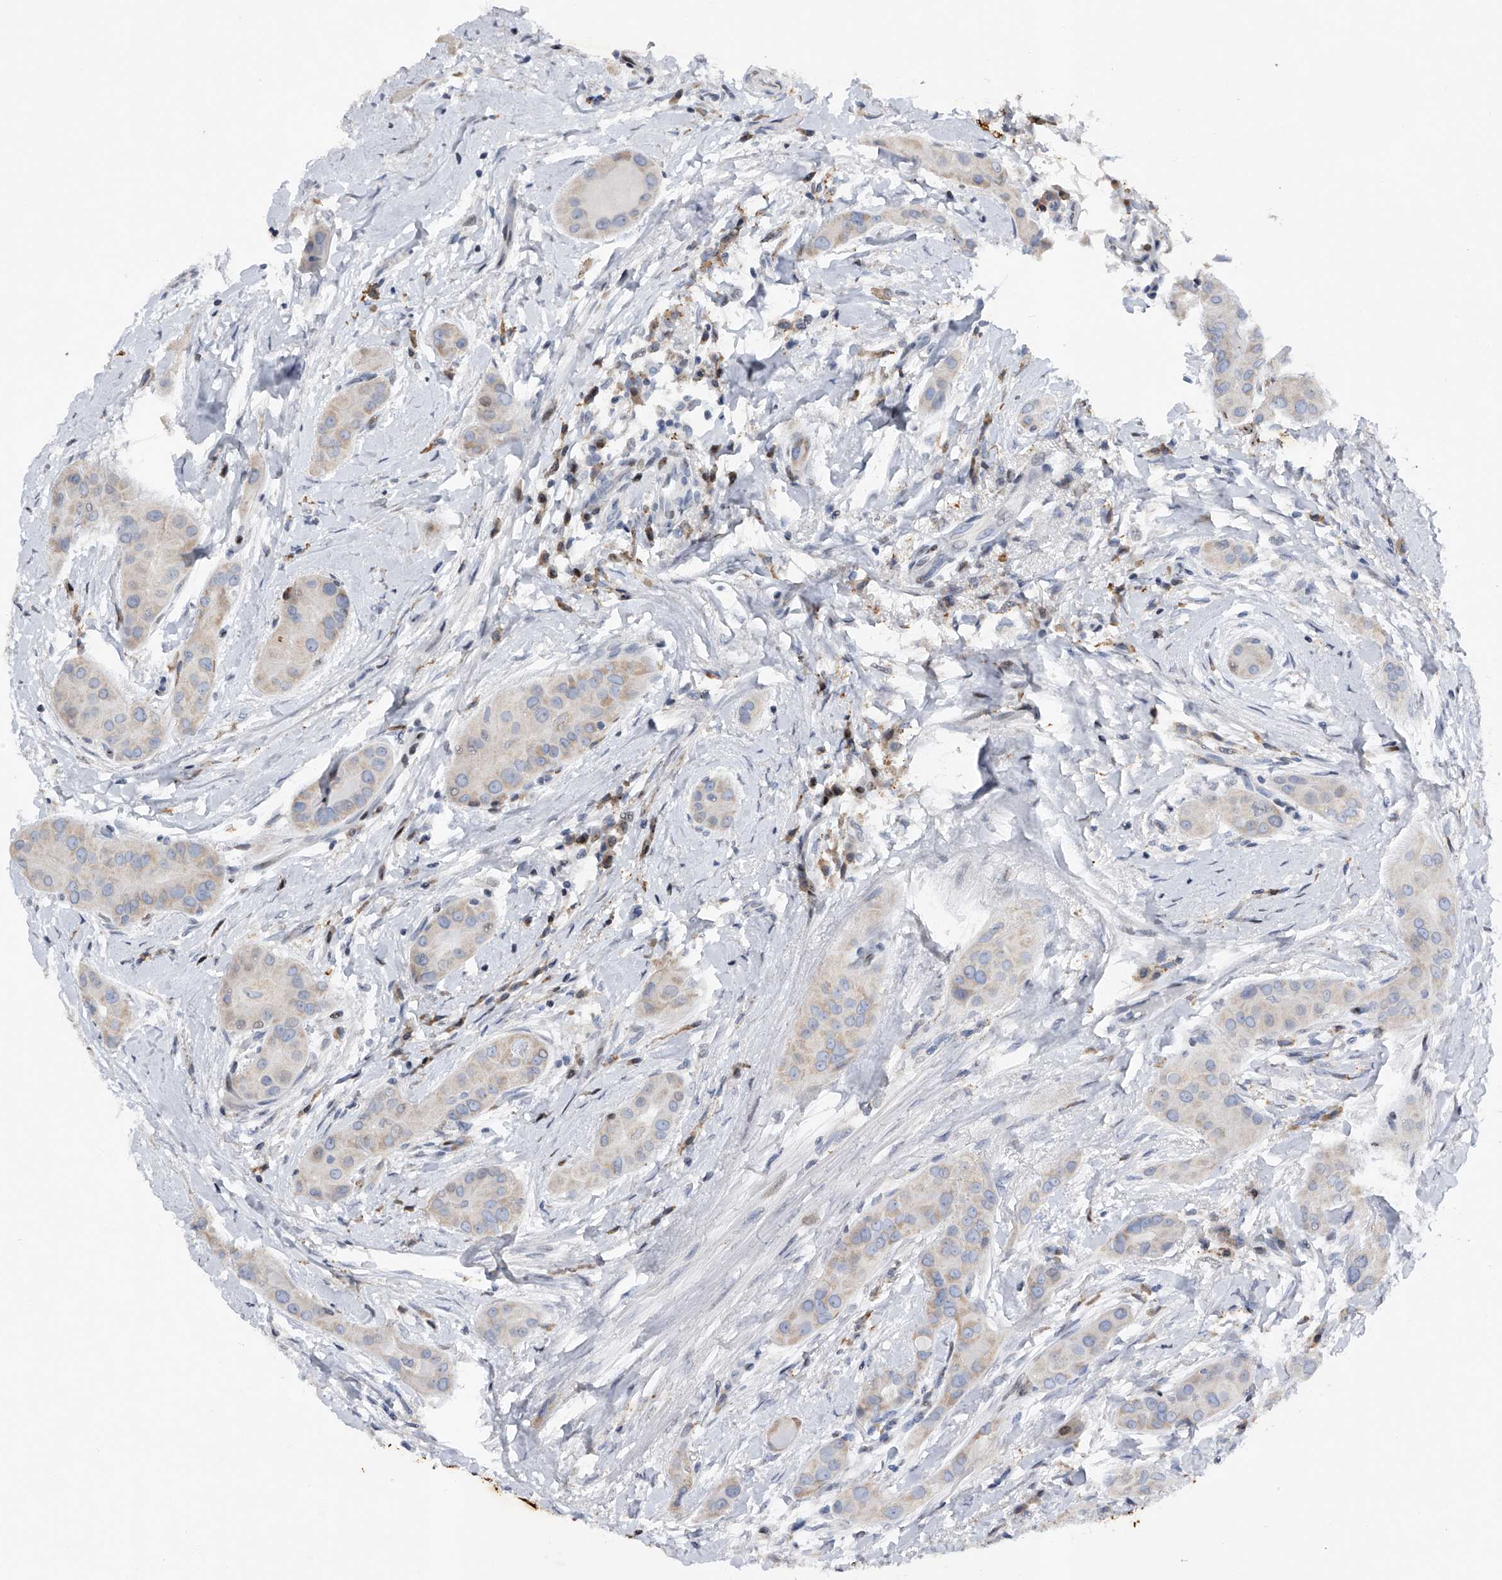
{"staining": {"intensity": "negative", "quantity": "none", "location": "none"}, "tissue": "thyroid cancer", "cell_type": "Tumor cells", "image_type": "cancer", "snomed": [{"axis": "morphology", "description": "Papillary adenocarcinoma, NOS"}, {"axis": "topography", "description": "Thyroid gland"}], "caption": "This is an IHC histopathology image of thyroid cancer. There is no expression in tumor cells.", "gene": "RWDD2A", "patient": {"sex": "male", "age": 33}}